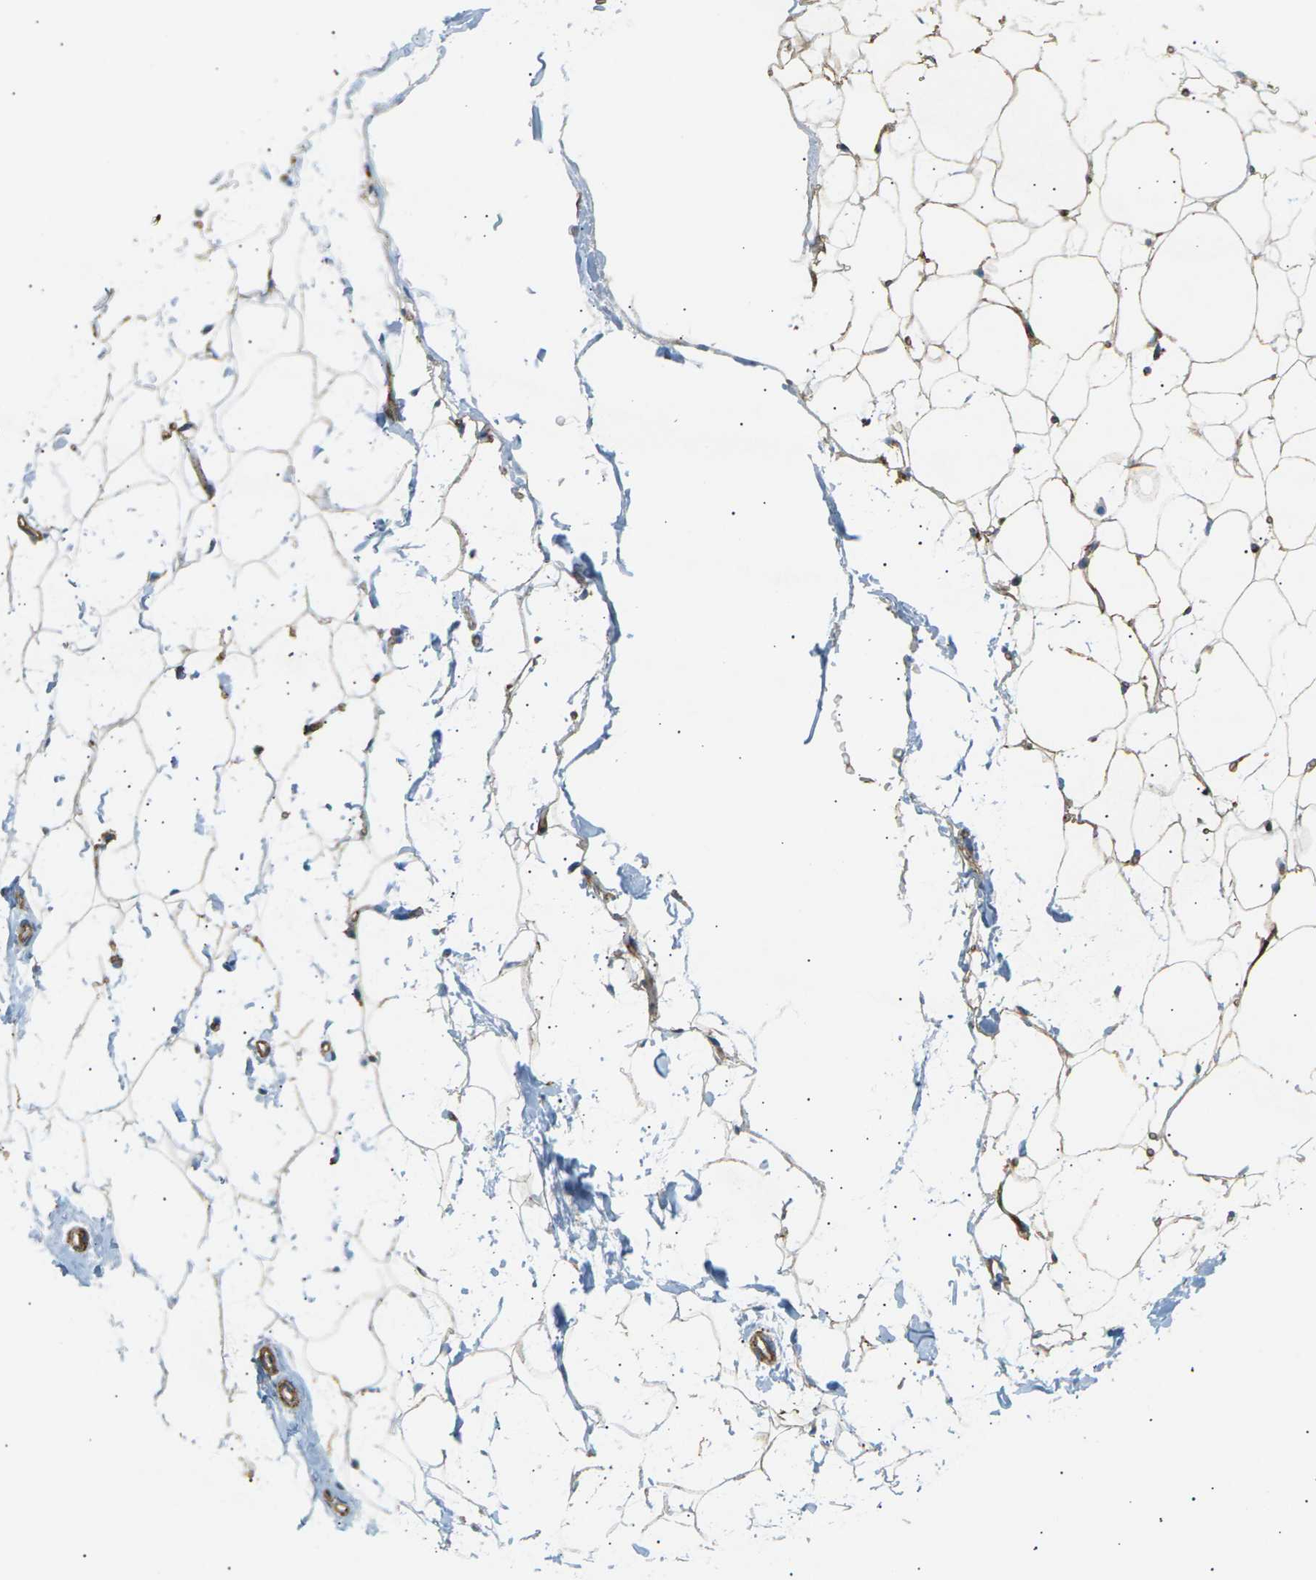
{"staining": {"intensity": "weak", "quantity": ">75%", "location": "cytoplasmic/membranous"}, "tissue": "adipose tissue", "cell_type": "Adipocytes", "image_type": "normal", "snomed": [{"axis": "morphology", "description": "Normal tissue, NOS"}, {"axis": "topography", "description": "Breast"}, {"axis": "topography", "description": "Soft tissue"}], "caption": "Protein staining by immunohistochemistry shows weak cytoplasmic/membranous positivity in about >75% of adipocytes in unremarkable adipose tissue.", "gene": "ATP2B4", "patient": {"sex": "female", "age": 75}}